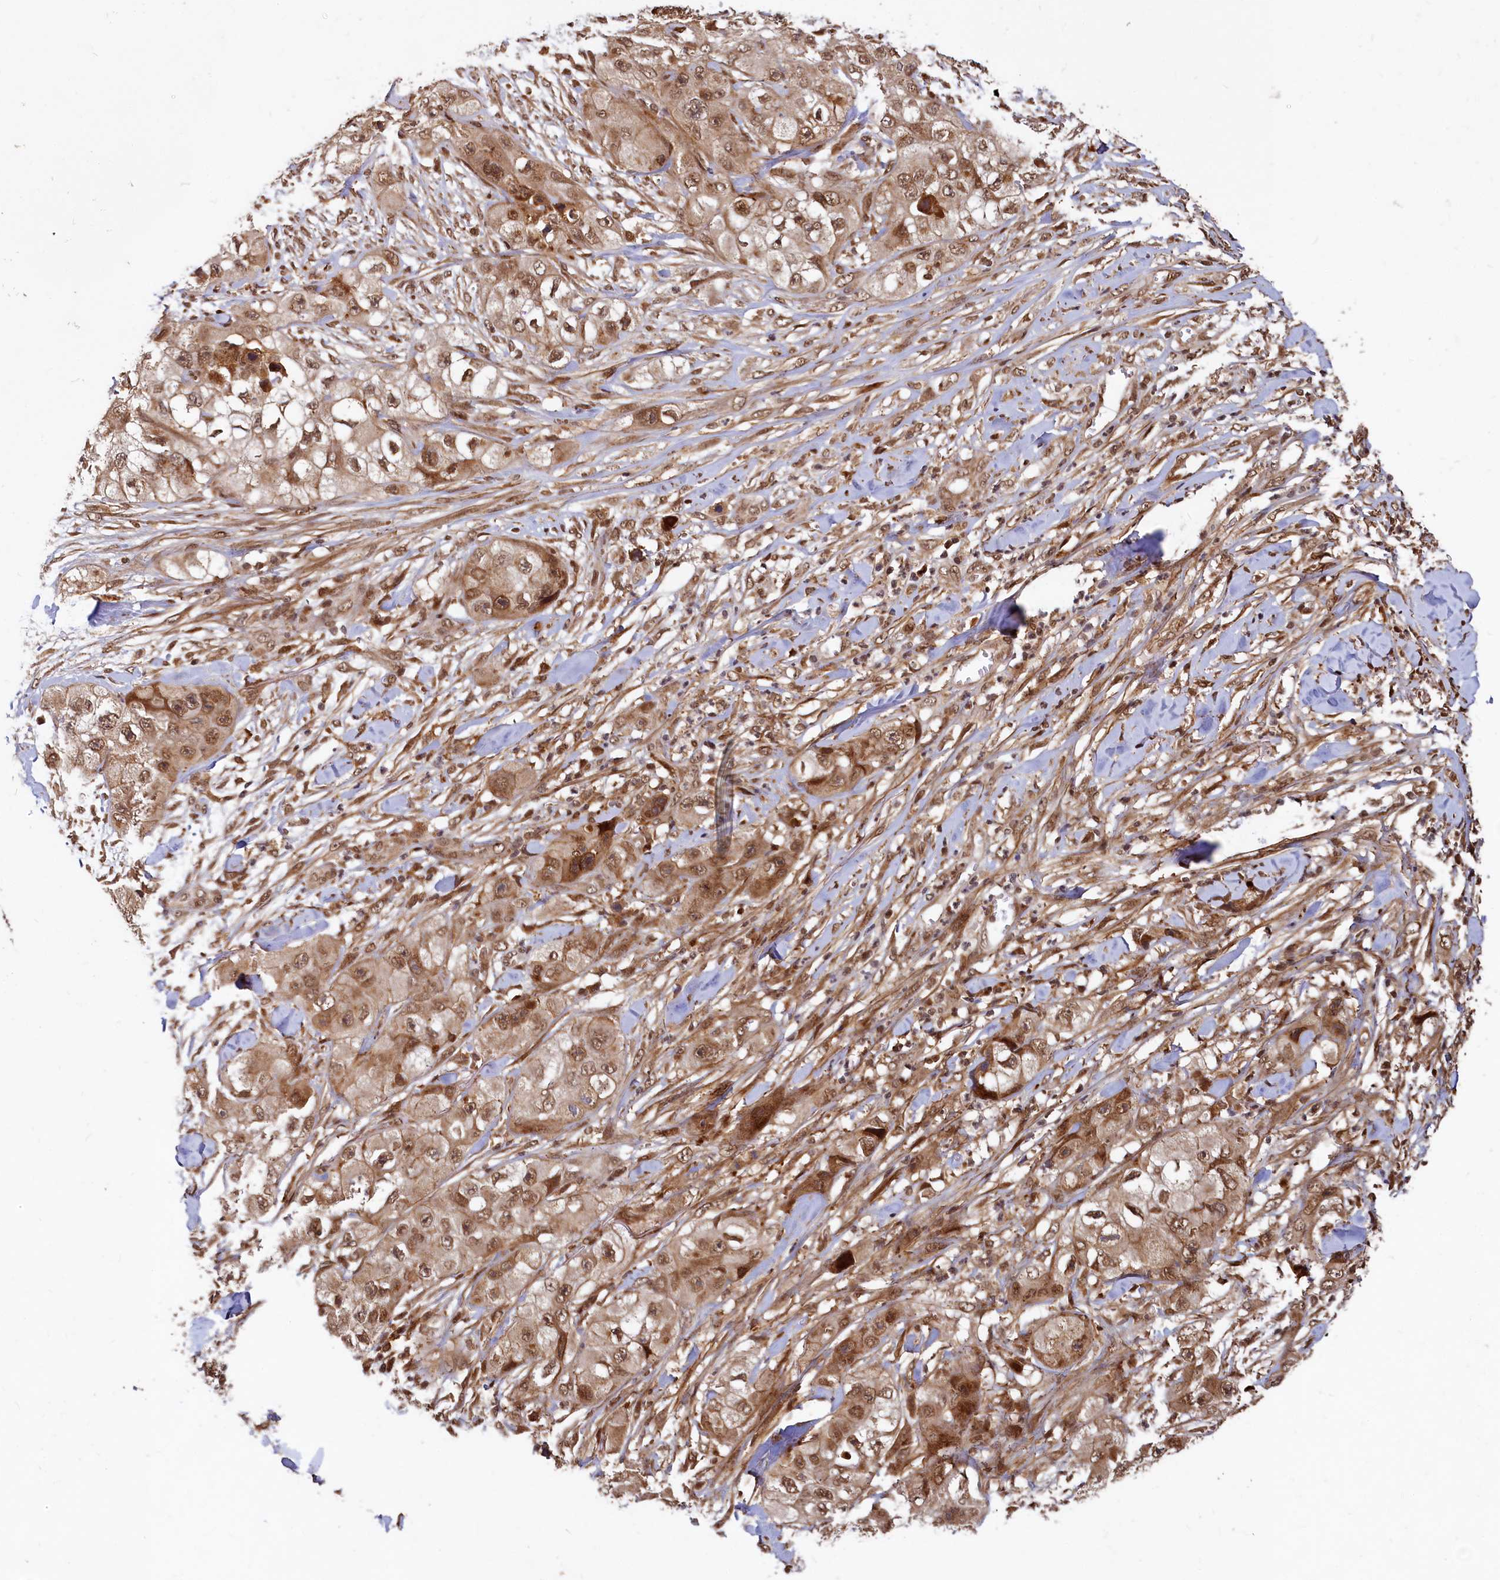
{"staining": {"intensity": "moderate", "quantity": ">75%", "location": "cytoplasmic/membranous,nuclear"}, "tissue": "skin cancer", "cell_type": "Tumor cells", "image_type": "cancer", "snomed": [{"axis": "morphology", "description": "Squamous cell carcinoma, NOS"}, {"axis": "topography", "description": "Skin"}, {"axis": "topography", "description": "Subcutis"}], "caption": "A histopathology image of human skin squamous cell carcinoma stained for a protein reveals moderate cytoplasmic/membranous and nuclear brown staining in tumor cells.", "gene": "TRIM23", "patient": {"sex": "male", "age": 73}}